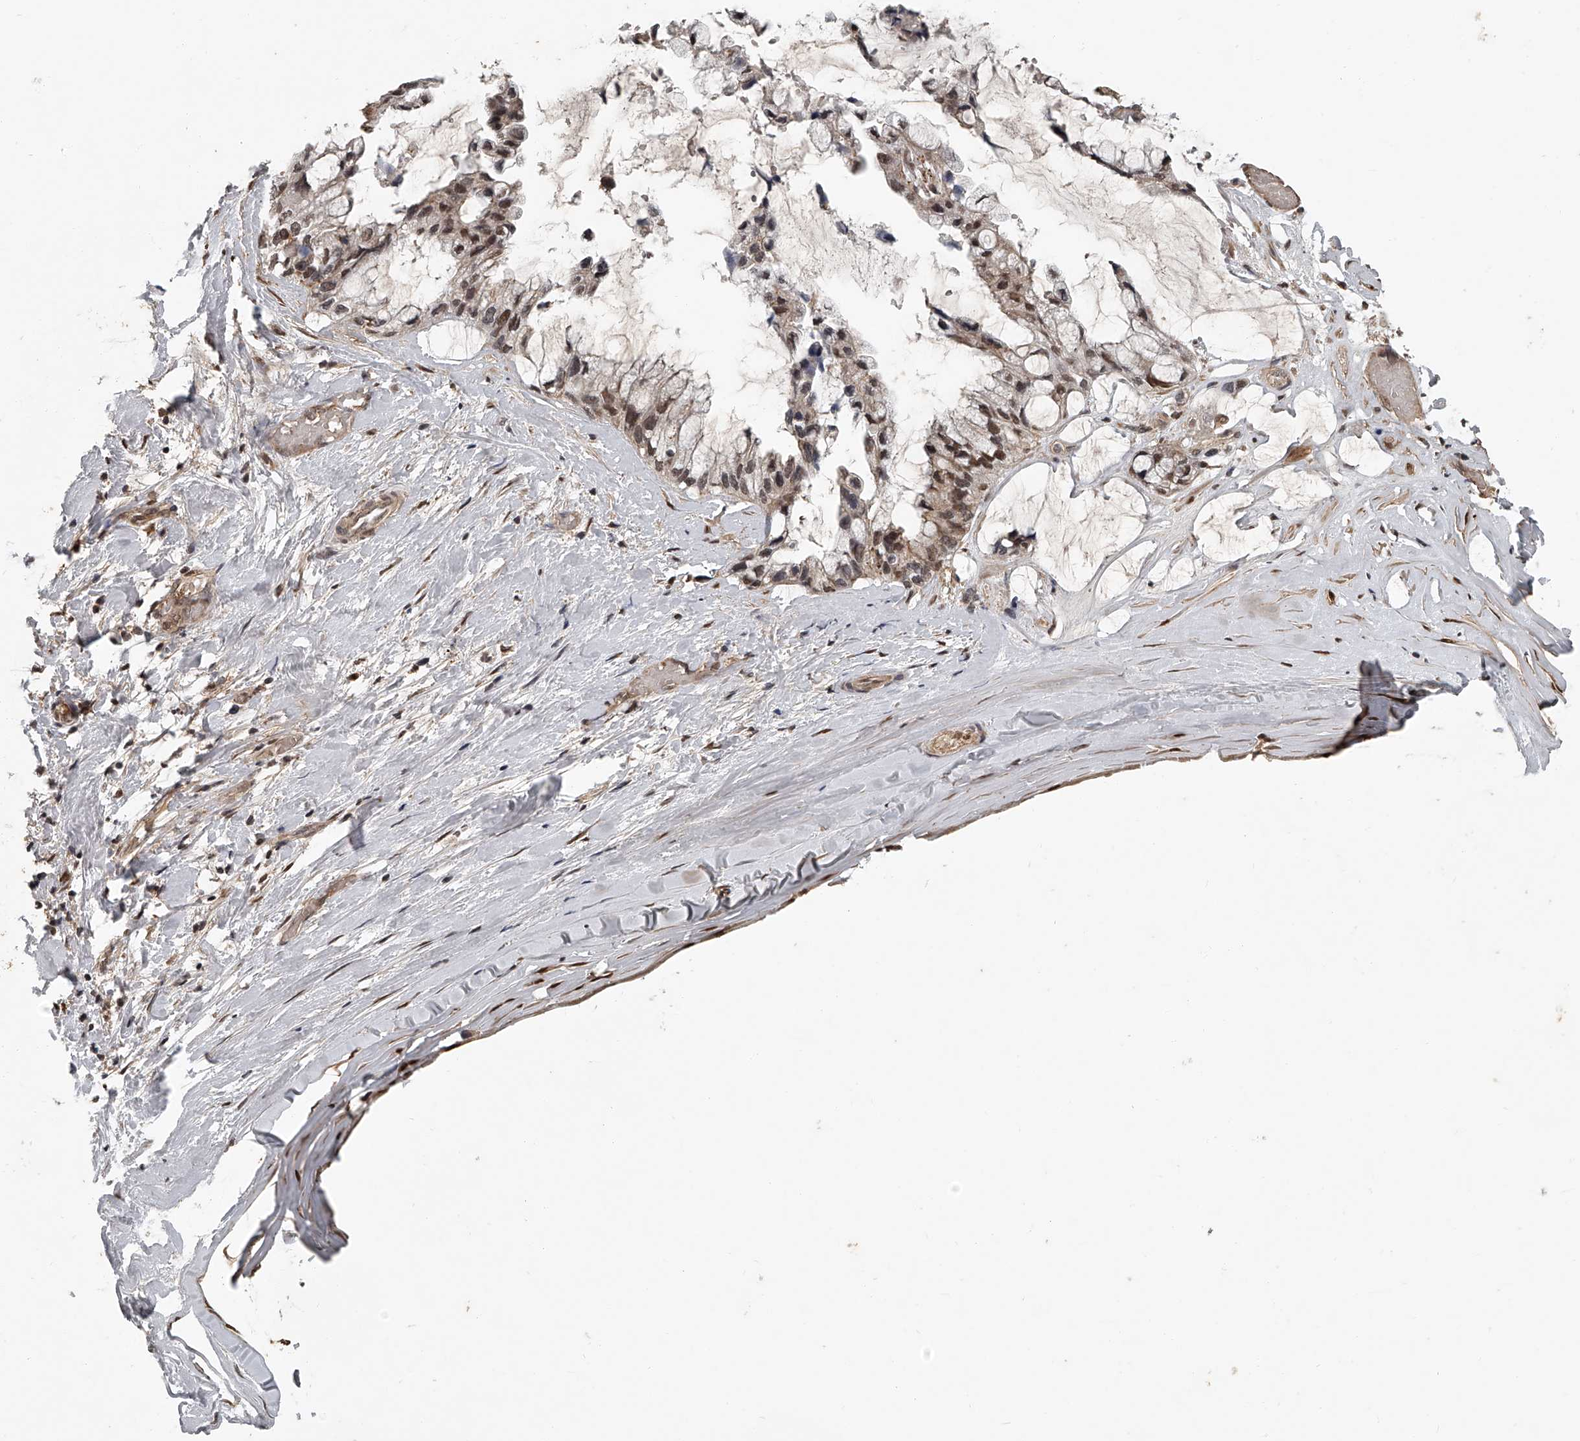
{"staining": {"intensity": "strong", "quantity": ">75%", "location": "nuclear"}, "tissue": "ovarian cancer", "cell_type": "Tumor cells", "image_type": "cancer", "snomed": [{"axis": "morphology", "description": "Cystadenocarcinoma, mucinous, NOS"}, {"axis": "topography", "description": "Ovary"}], "caption": "Ovarian mucinous cystadenocarcinoma stained with a protein marker shows strong staining in tumor cells.", "gene": "PLEKHG1", "patient": {"sex": "female", "age": 39}}